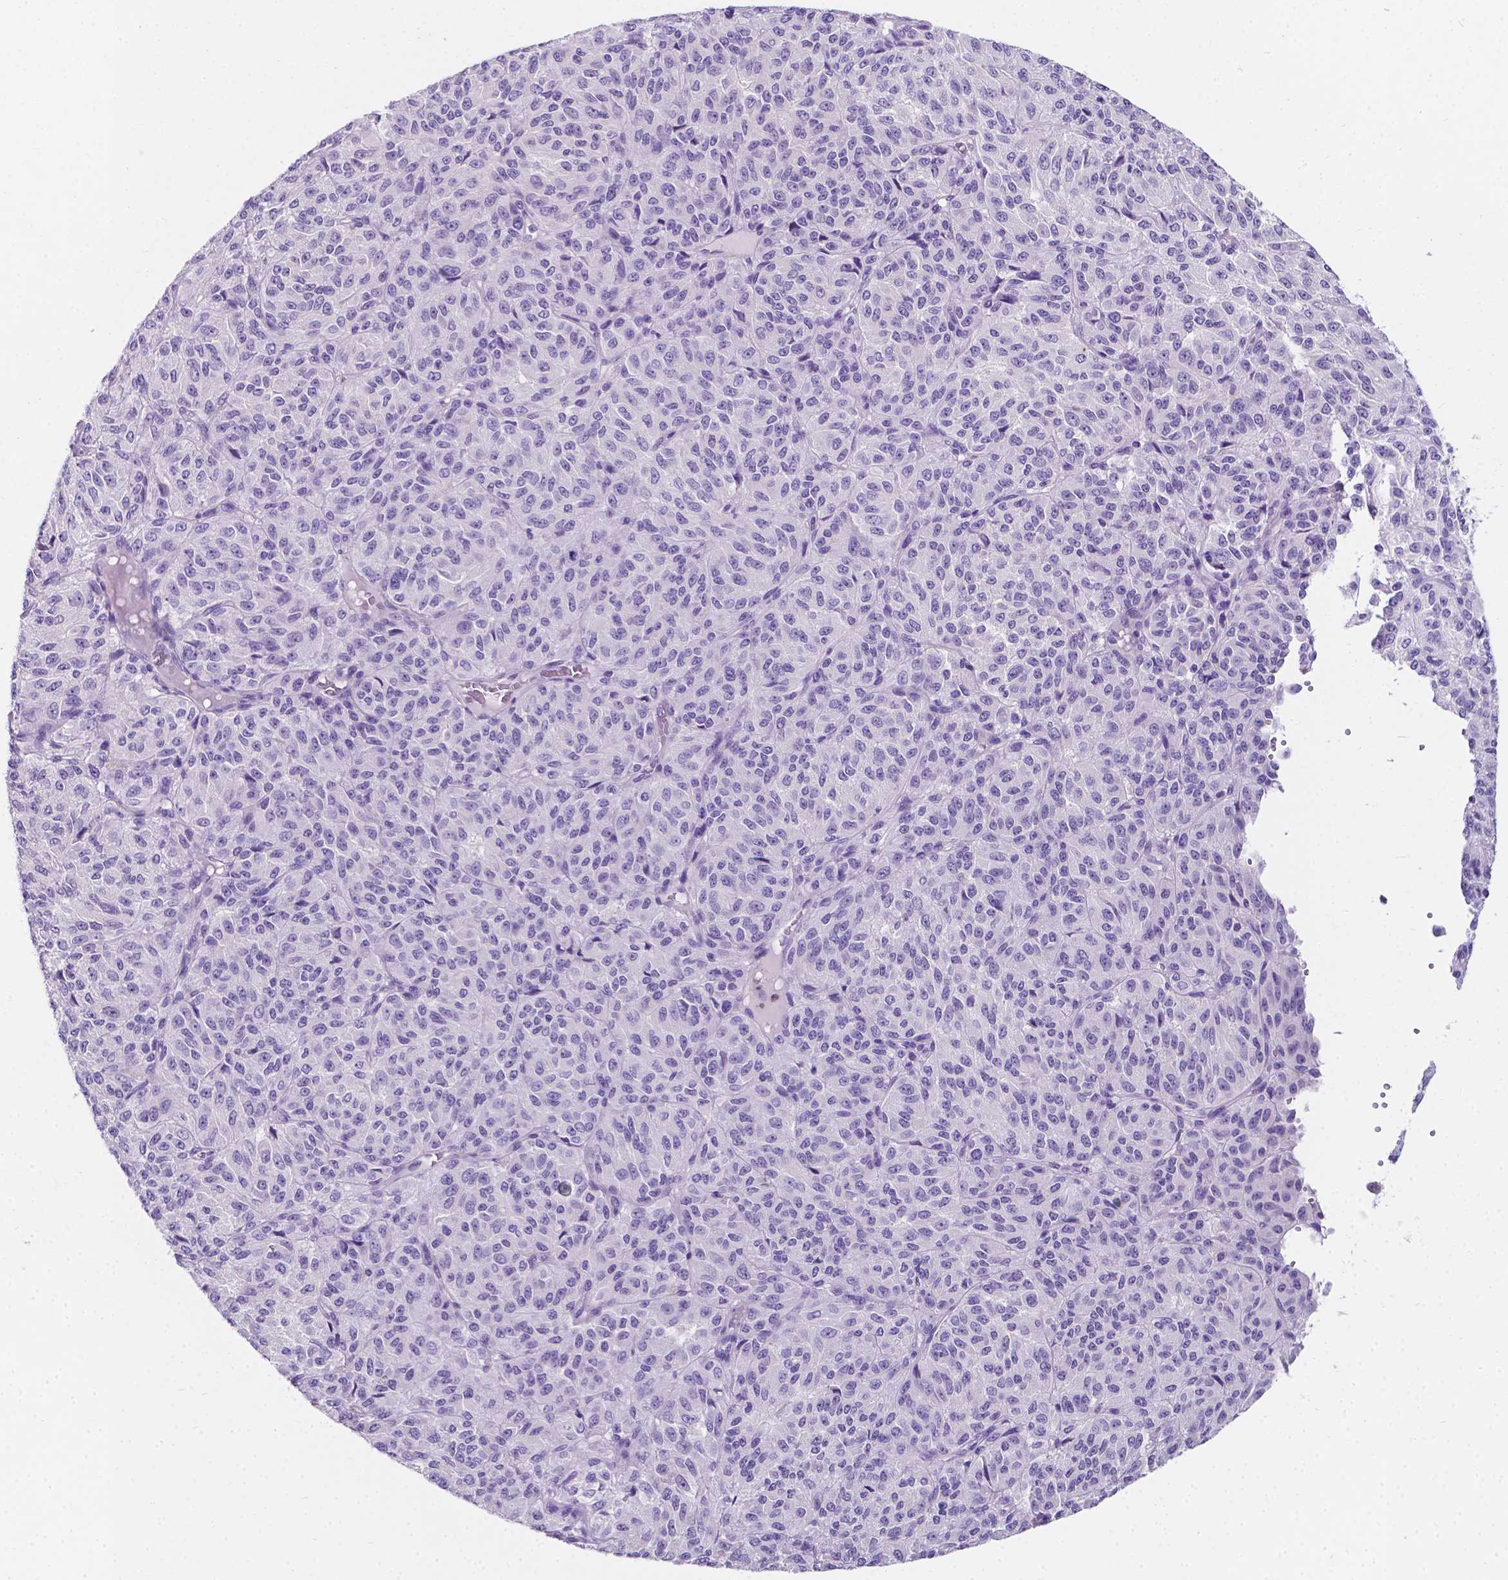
{"staining": {"intensity": "negative", "quantity": "none", "location": "none"}, "tissue": "melanoma", "cell_type": "Tumor cells", "image_type": "cancer", "snomed": [{"axis": "morphology", "description": "Malignant melanoma, Metastatic site"}, {"axis": "topography", "description": "Brain"}], "caption": "This is a micrograph of IHC staining of malignant melanoma (metastatic site), which shows no positivity in tumor cells. (Stains: DAB (3,3'-diaminobenzidine) IHC with hematoxylin counter stain, Microscopy: brightfield microscopy at high magnification).", "gene": "GNAO1", "patient": {"sex": "female", "age": 56}}